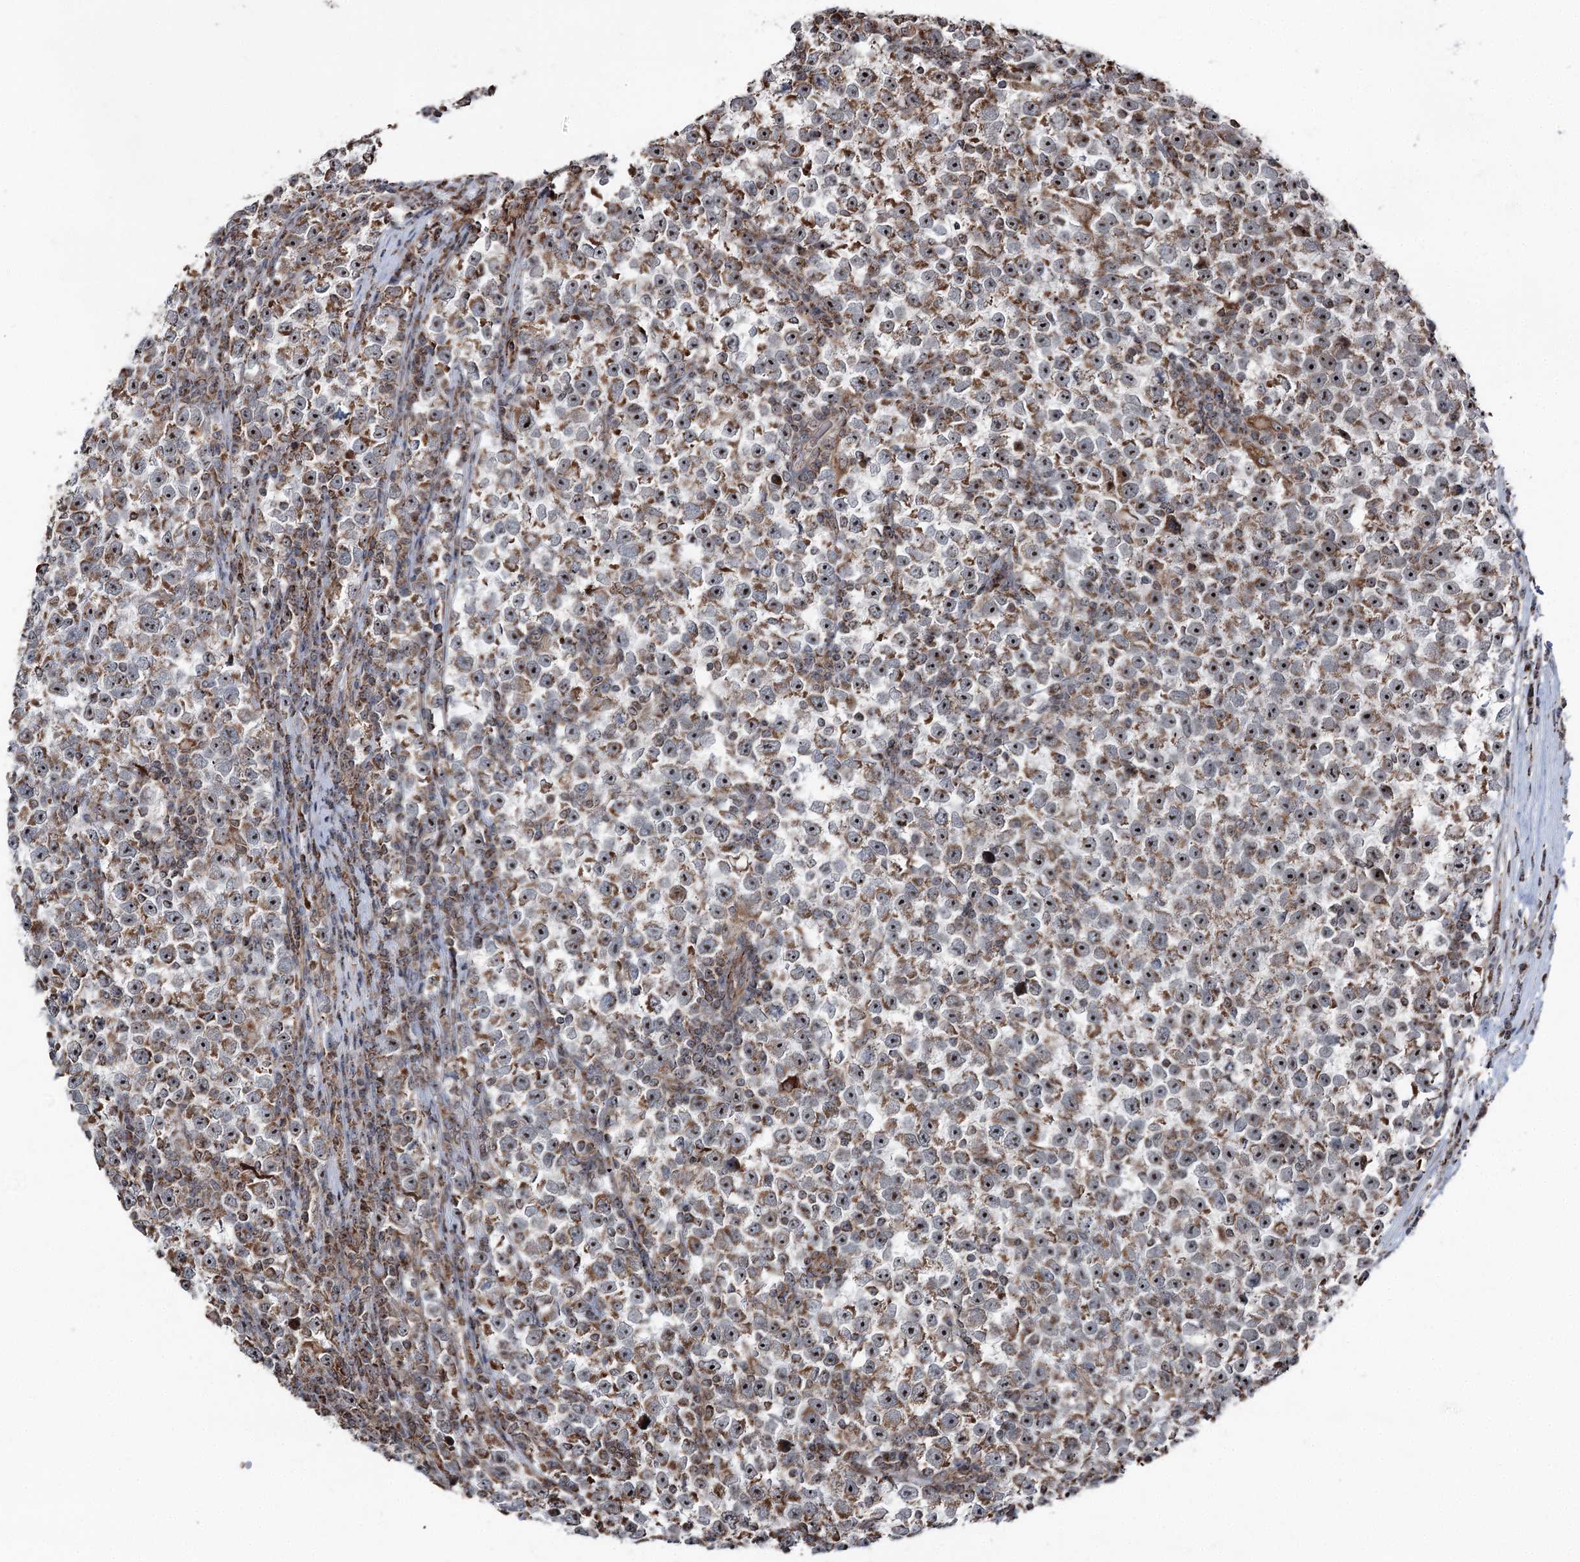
{"staining": {"intensity": "strong", "quantity": ">75%", "location": "cytoplasmic/membranous,nuclear"}, "tissue": "testis cancer", "cell_type": "Tumor cells", "image_type": "cancer", "snomed": [{"axis": "morphology", "description": "Normal tissue, NOS"}, {"axis": "morphology", "description": "Seminoma, NOS"}, {"axis": "topography", "description": "Testis"}], "caption": "Brown immunohistochemical staining in human testis cancer (seminoma) demonstrates strong cytoplasmic/membranous and nuclear positivity in about >75% of tumor cells. The protein of interest is stained brown, and the nuclei are stained in blue (DAB IHC with brightfield microscopy, high magnification).", "gene": "STEEP1", "patient": {"sex": "male", "age": 43}}